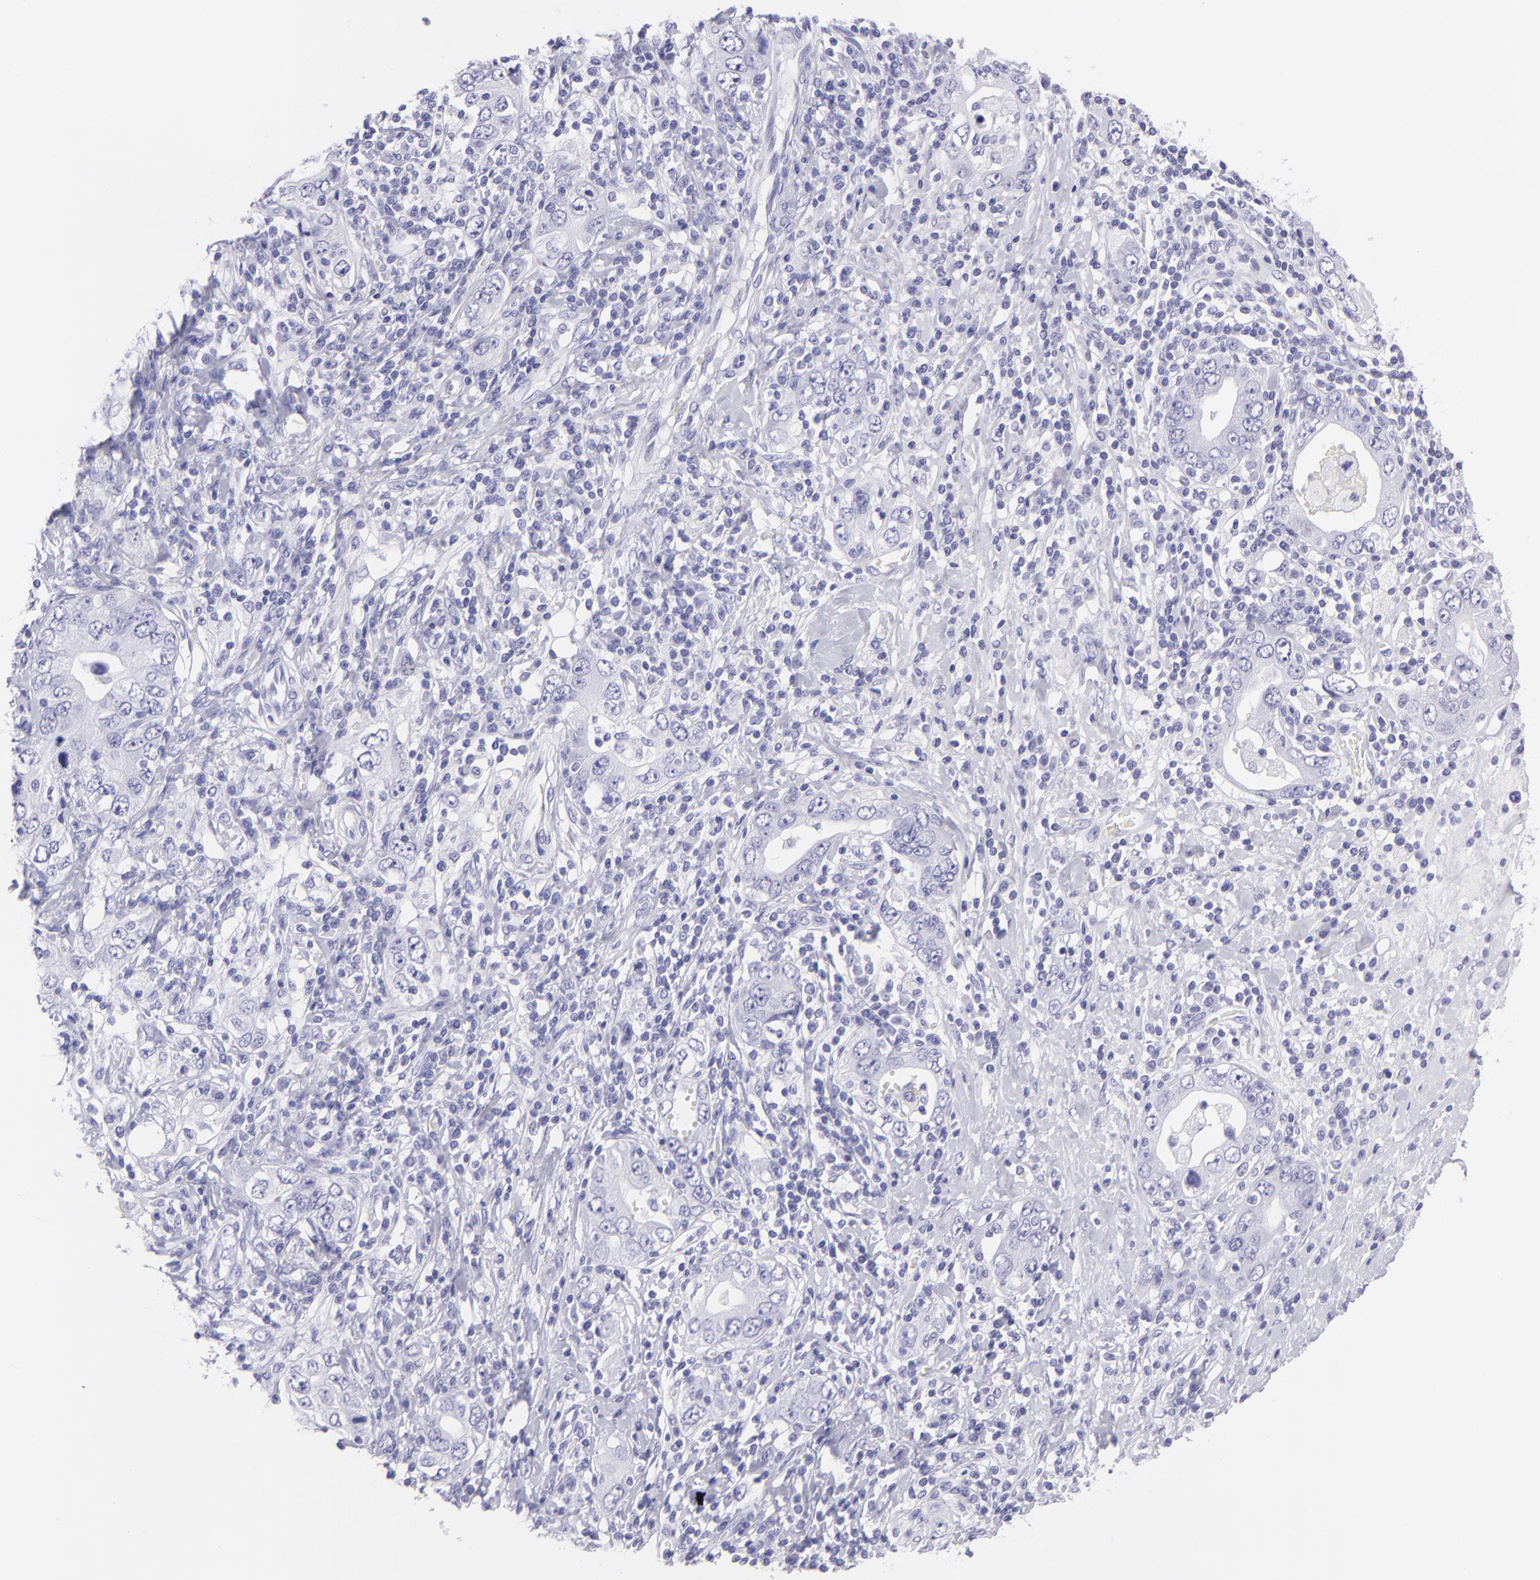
{"staining": {"intensity": "negative", "quantity": "none", "location": "none"}, "tissue": "stomach cancer", "cell_type": "Tumor cells", "image_type": "cancer", "snomed": [{"axis": "morphology", "description": "Adenocarcinoma, NOS"}, {"axis": "topography", "description": "Stomach, lower"}], "caption": "Immunohistochemistry of stomach cancer (adenocarcinoma) shows no positivity in tumor cells.", "gene": "PIP", "patient": {"sex": "female", "age": 93}}